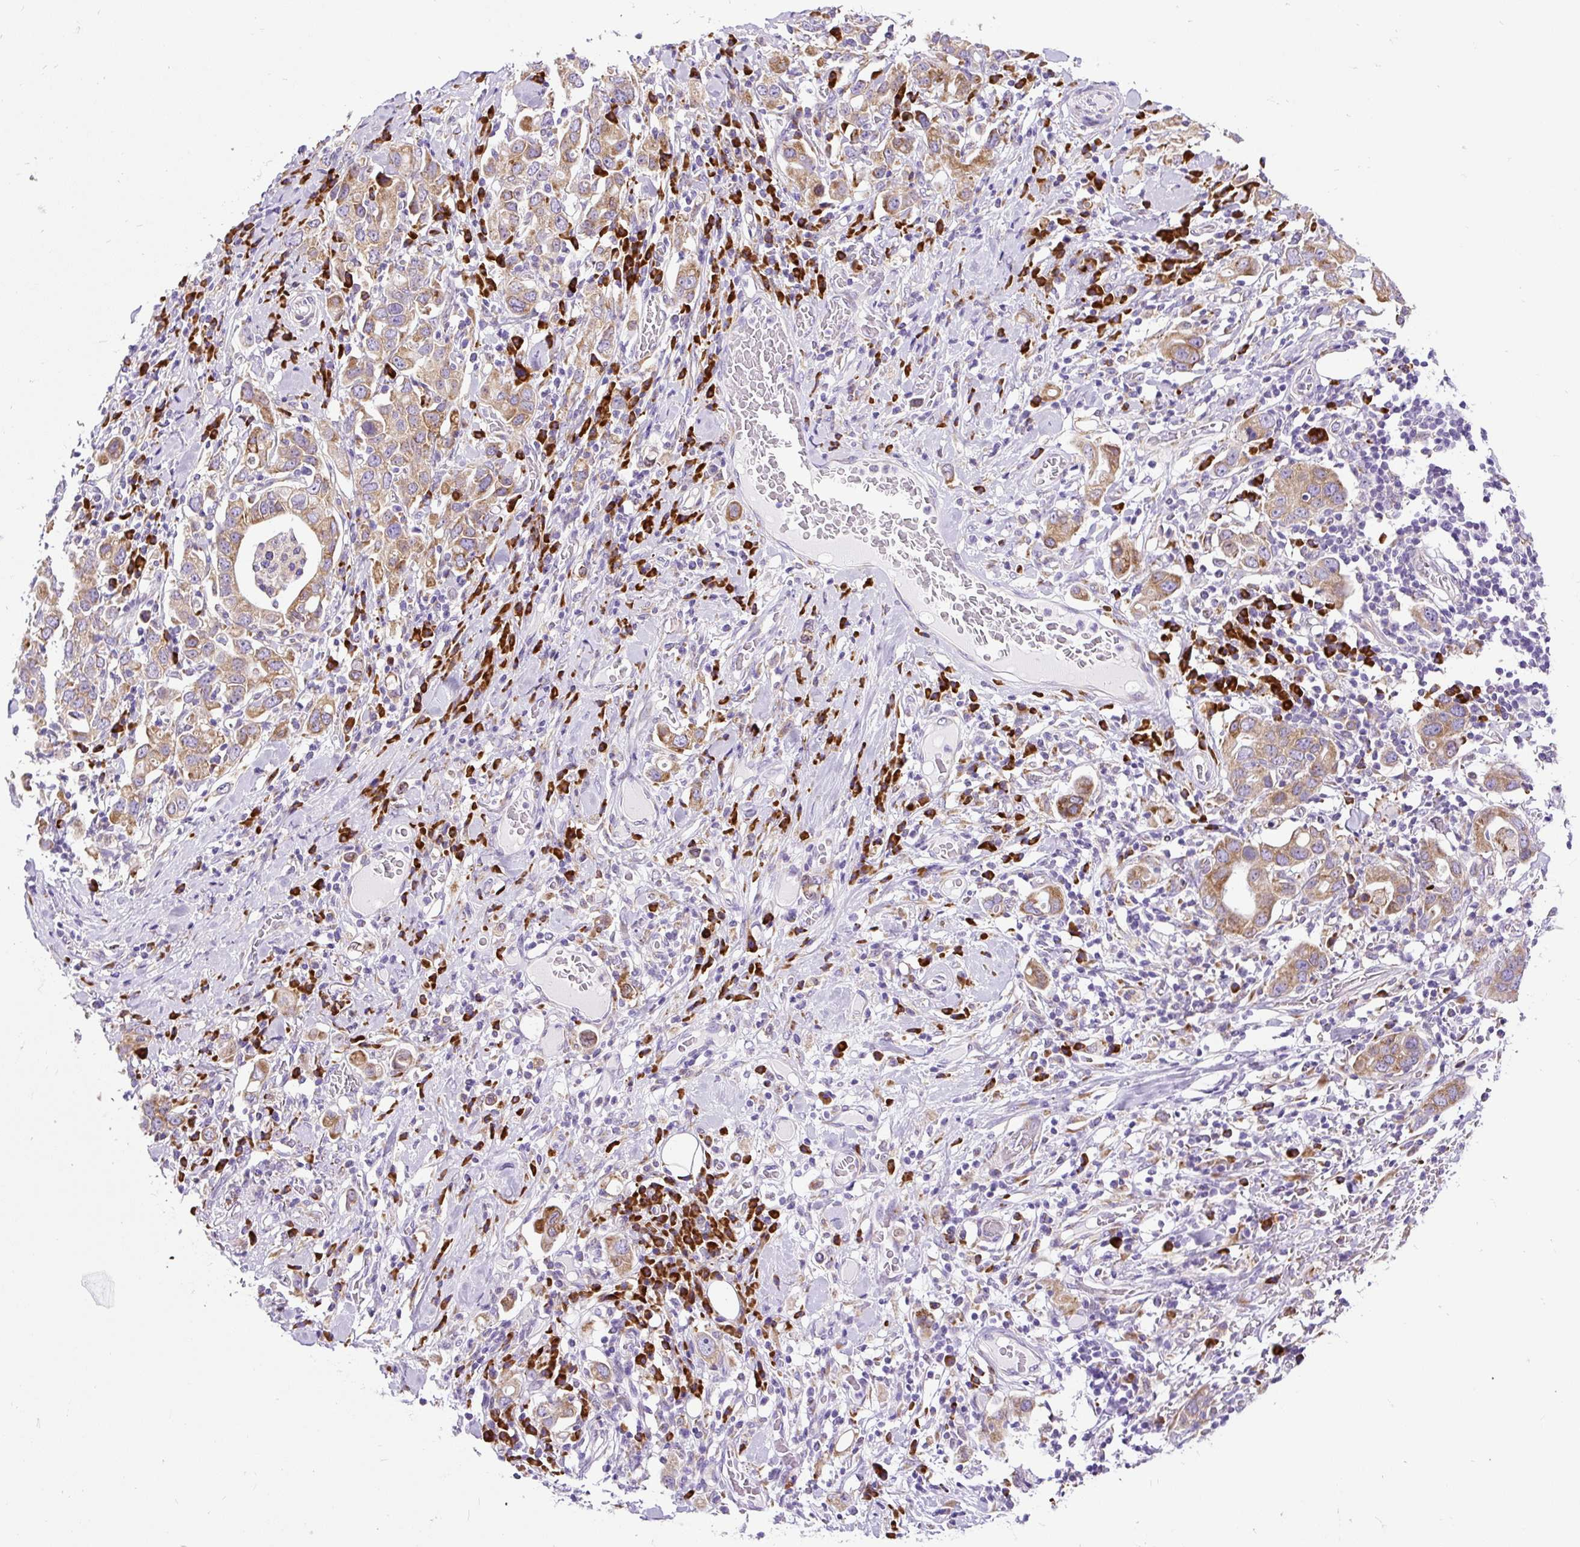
{"staining": {"intensity": "moderate", "quantity": ">75%", "location": "cytoplasmic/membranous"}, "tissue": "stomach cancer", "cell_type": "Tumor cells", "image_type": "cancer", "snomed": [{"axis": "morphology", "description": "Adenocarcinoma, NOS"}, {"axis": "topography", "description": "Stomach, upper"}], "caption": "This image shows immunohistochemistry (IHC) staining of human stomach cancer (adenocarcinoma), with medium moderate cytoplasmic/membranous staining in approximately >75% of tumor cells.", "gene": "DDOST", "patient": {"sex": "male", "age": 62}}